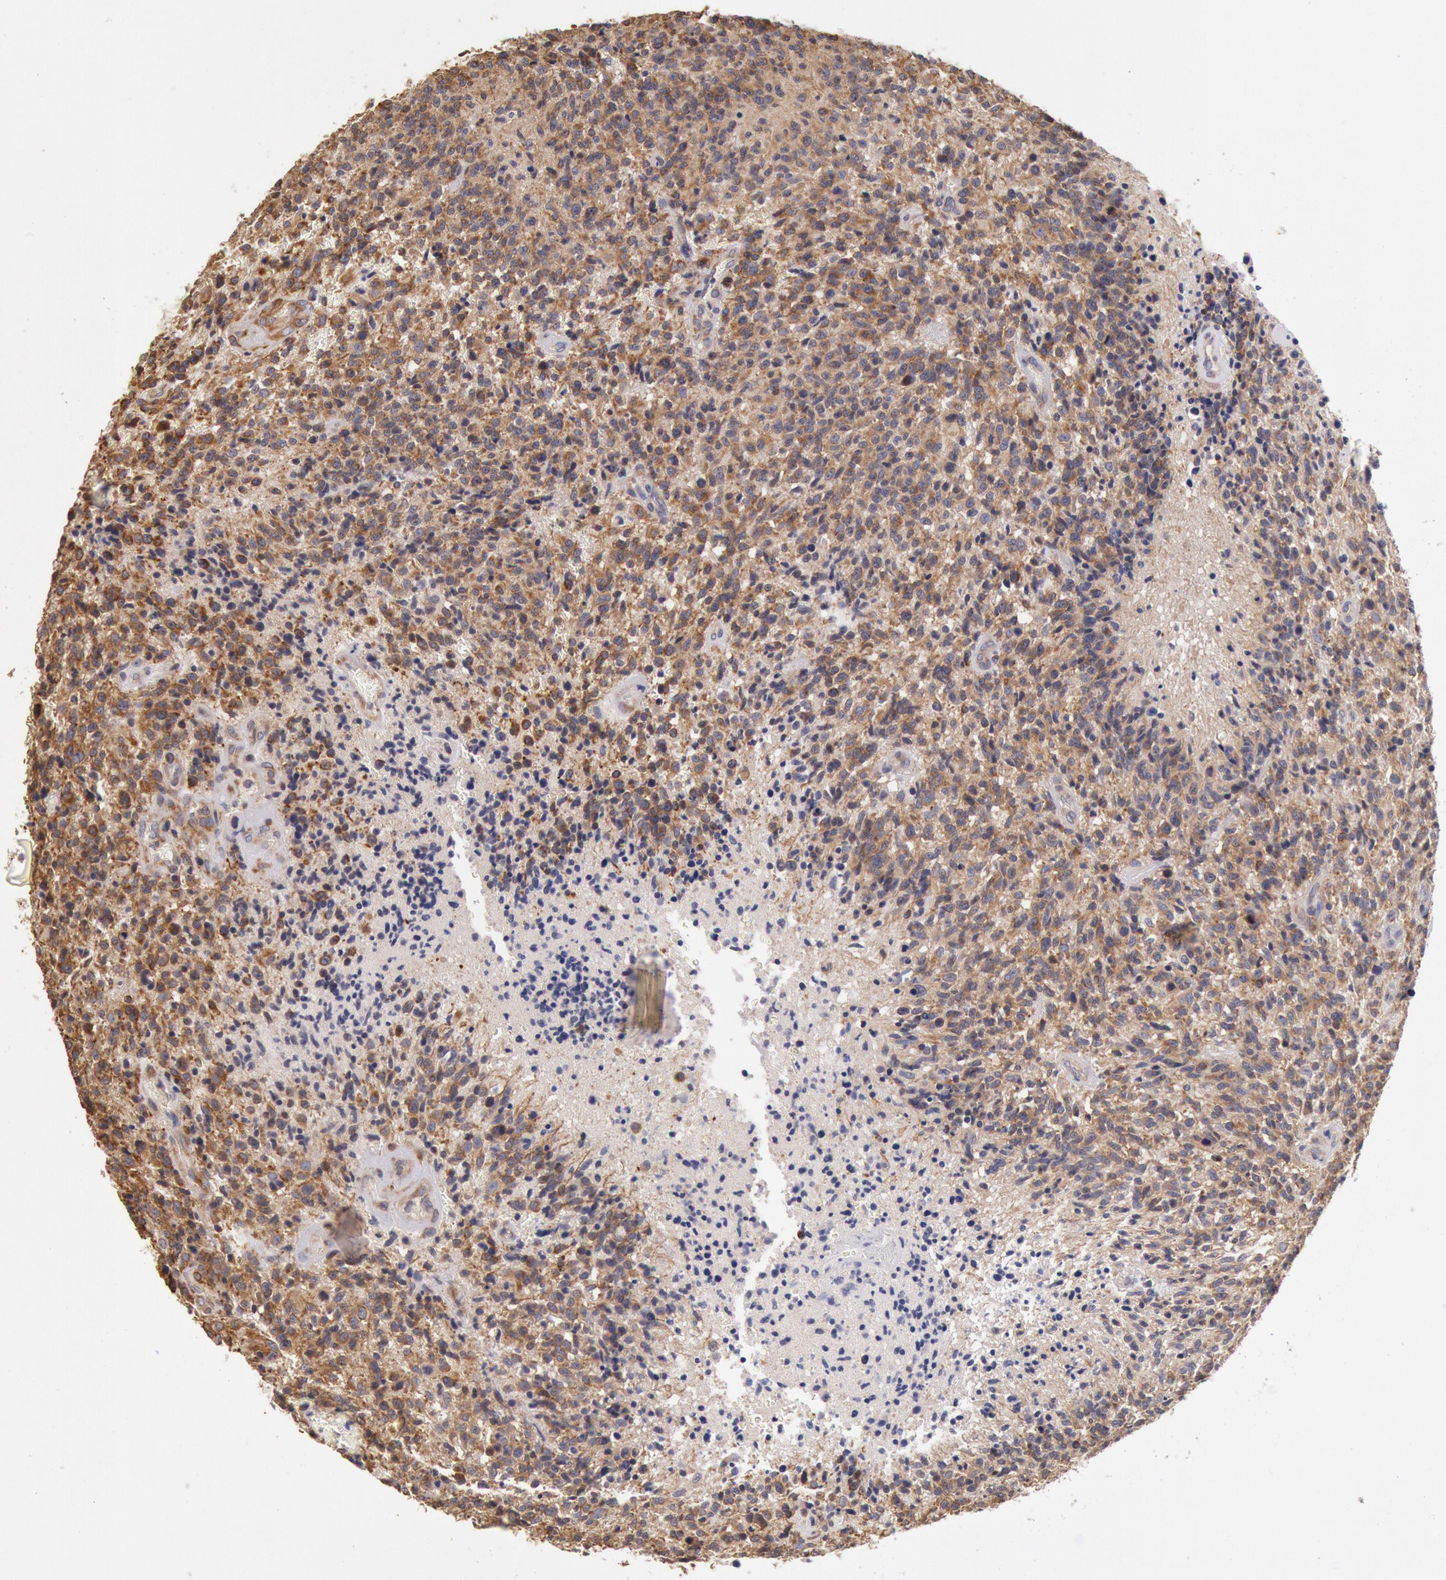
{"staining": {"intensity": "moderate", "quantity": ">75%", "location": "cytoplasmic/membranous"}, "tissue": "glioma", "cell_type": "Tumor cells", "image_type": "cancer", "snomed": [{"axis": "morphology", "description": "Glioma, malignant, High grade"}, {"axis": "topography", "description": "Brain"}], "caption": "An image of human malignant glioma (high-grade) stained for a protein reveals moderate cytoplasmic/membranous brown staining in tumor cells.", "gene": "DRG1", "patient": {"sex": "male", "age": 36}}